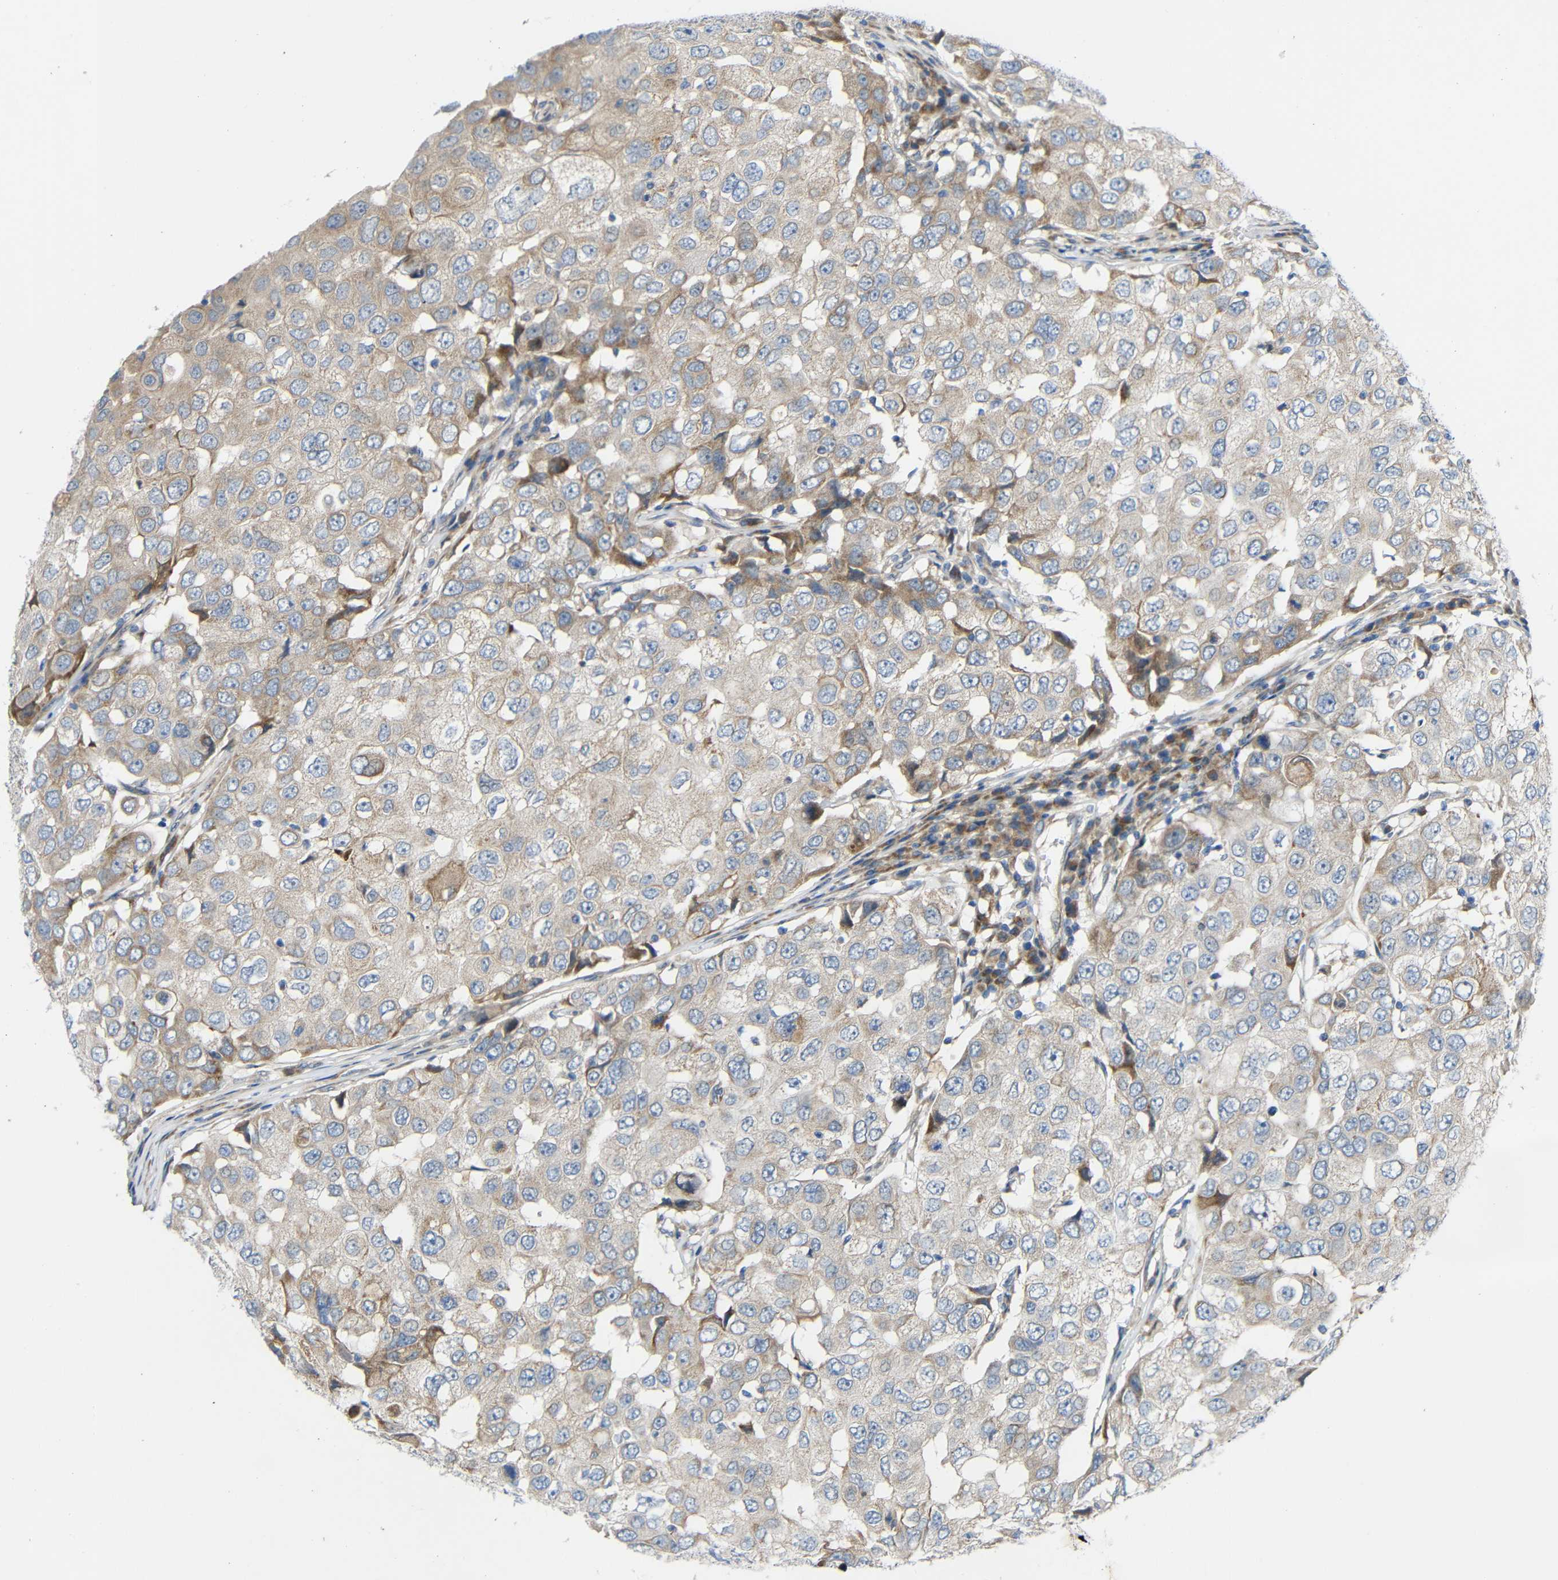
{"staining": {"intensity": "weak", "quantity": ">75%", "location": "cytoplasmic/membranous"}, "tissue": "breast cancer", "cell_type": "Tumor cells", "image_type": "cancer", "snomed": [{"axis": "morphology", "description": "Duct carcinoma"}, {"axis": "topography", "description": "Breast"}], "caption": "This is a histology image of immunohistochemistry (IHC) staining of invasive ductal carcinoma (breast), which shows weak expression in the cytoplasmic/membranous of tumor cells.", "gene": "TMEM25", "patient": {"sex": "female", "age": 27}}